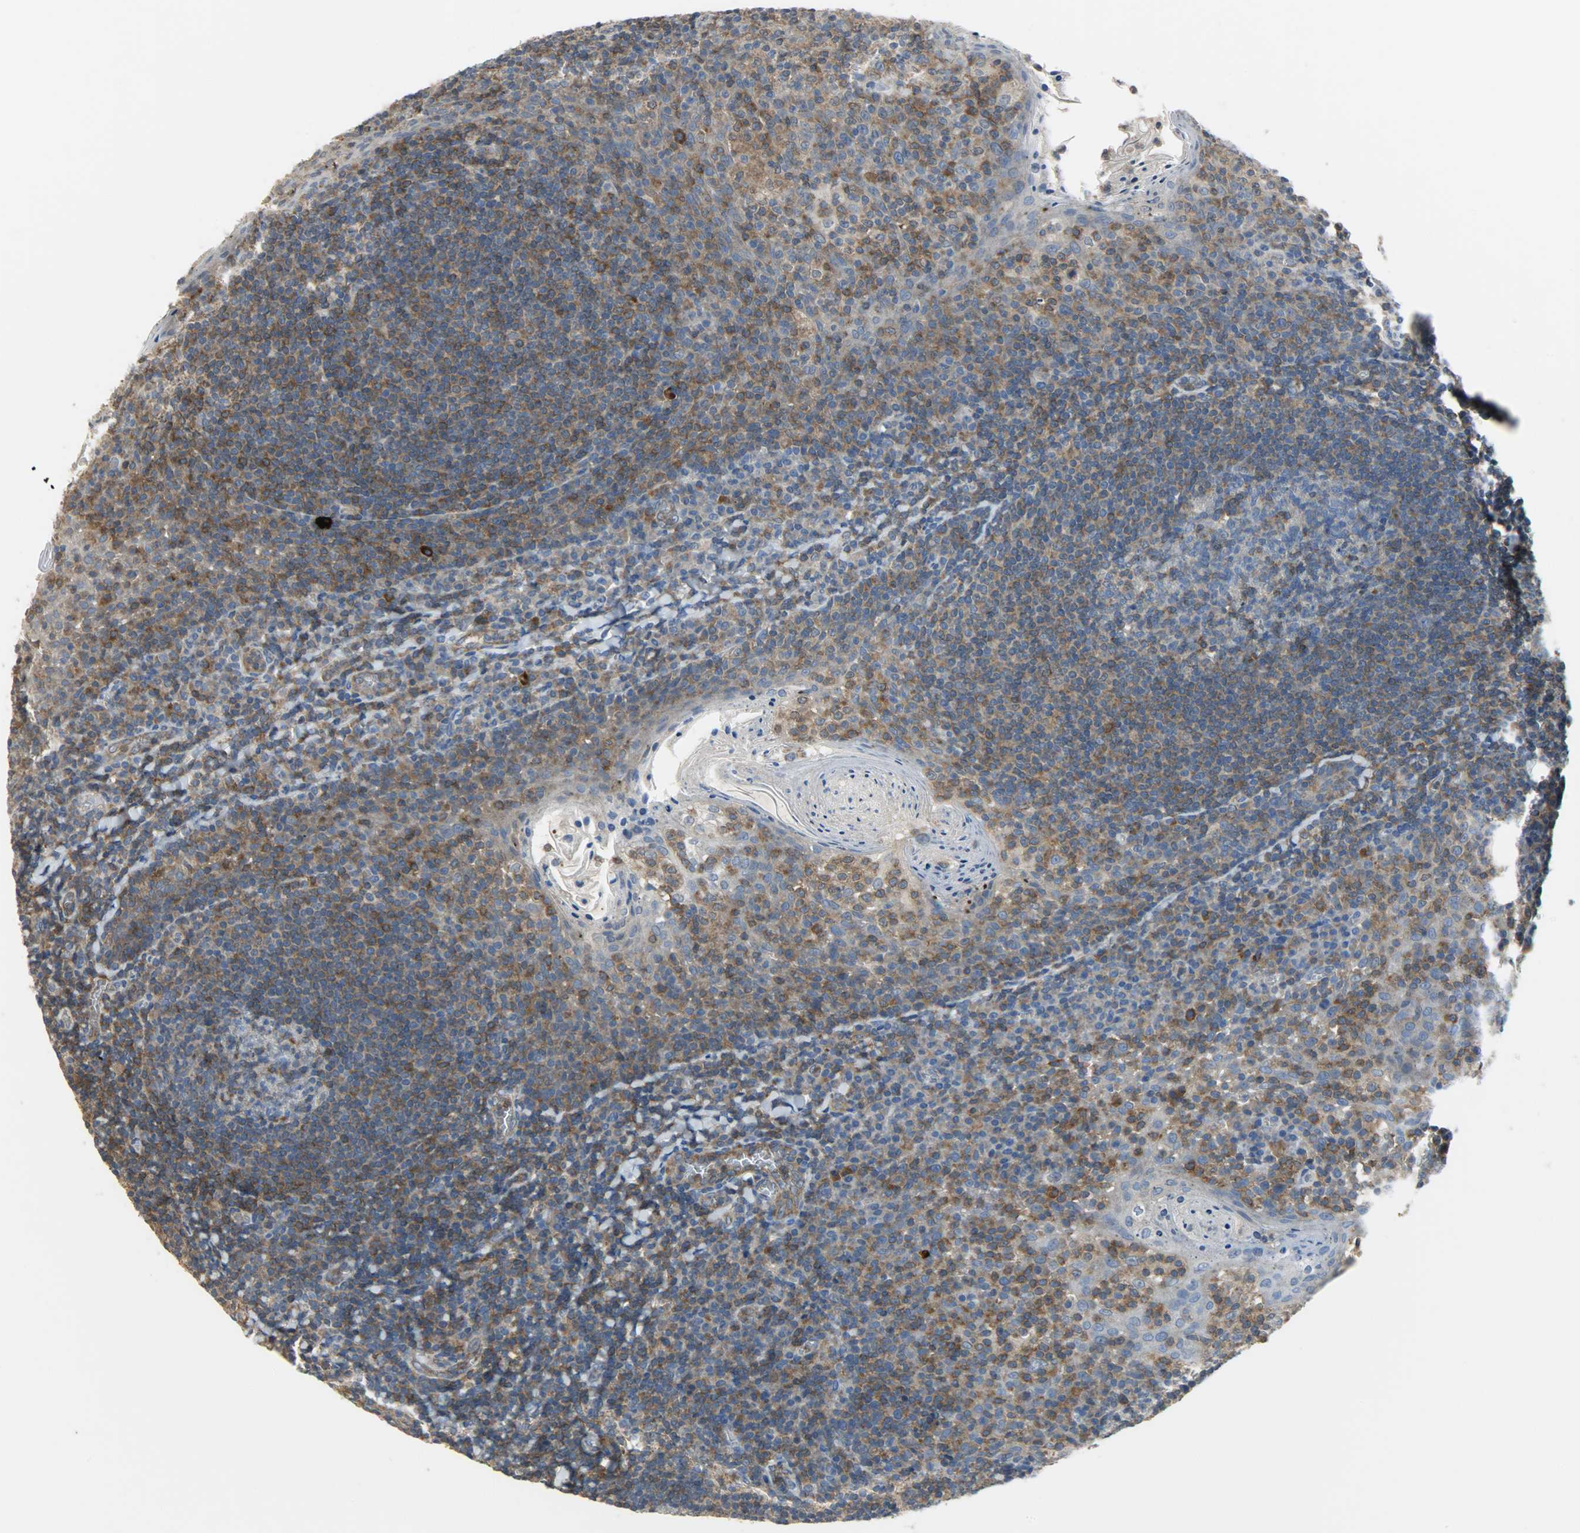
{"staining": {"intensity": "strong", "quantity": ">75%", "location": "cytoplasmic/membranous"}, "tissue": "tonsil", "cell_type": "Germinal center cells", "image_type": "normal", "snomed": [{"axis": "morphology", "description": "Normal tissue, NOS"}, {"axis": "topography", "description": "Tonsil"}], "caption": "Immunohistochemical staining of unremarkable human tonsil demonstrates strong cytoplasmic/membranous protein expression in approximately >75% of germinal center cells. (DAB (3,3'-diaminobenzidine) IHC with brightfield microscopy, high magnification).", "gene": "TRIM21", "patient": {"sex": "male", "age": 31}}